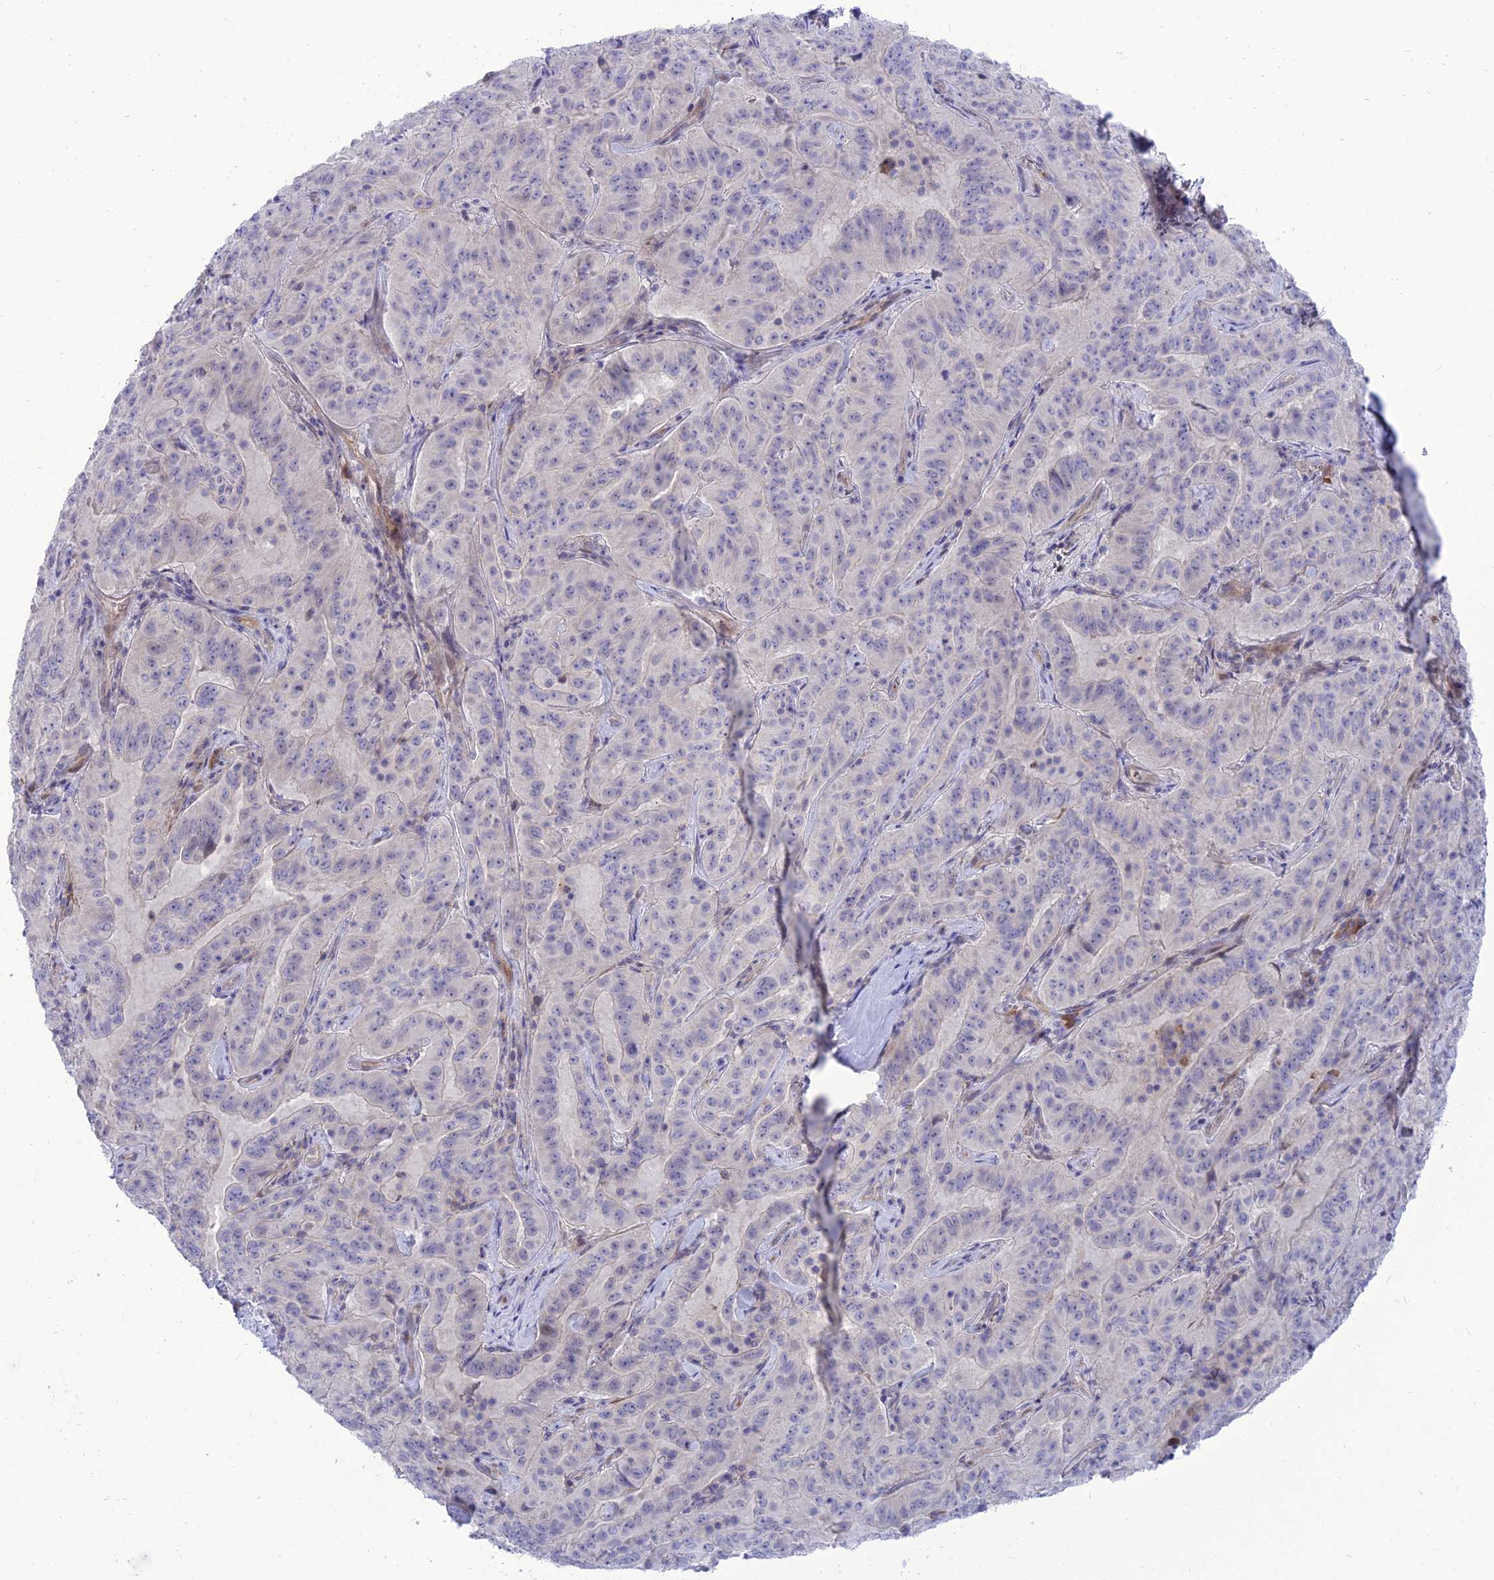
{"staining": {"intensity": "negative", "quantity": "none", "location": "none"}, "tissue": "pancreatic cancer", "cell_type": "Tumor cells", "image_type": "cancer", "snomed": [{"axis": "morphology", "description": "Adenocarcinoma, NOS"}, {"axis": "topography", "description": "Pancreas"}], "caption": "High magnification brightfield microscopy of pancreatic adenocarcinoma stained with DAB (brown) and counterstained with hematoxylin (blue): tumor cells show no significant staining.", "gene": "MBD3L1", "patient": {"sex": "male", "age": 63}}